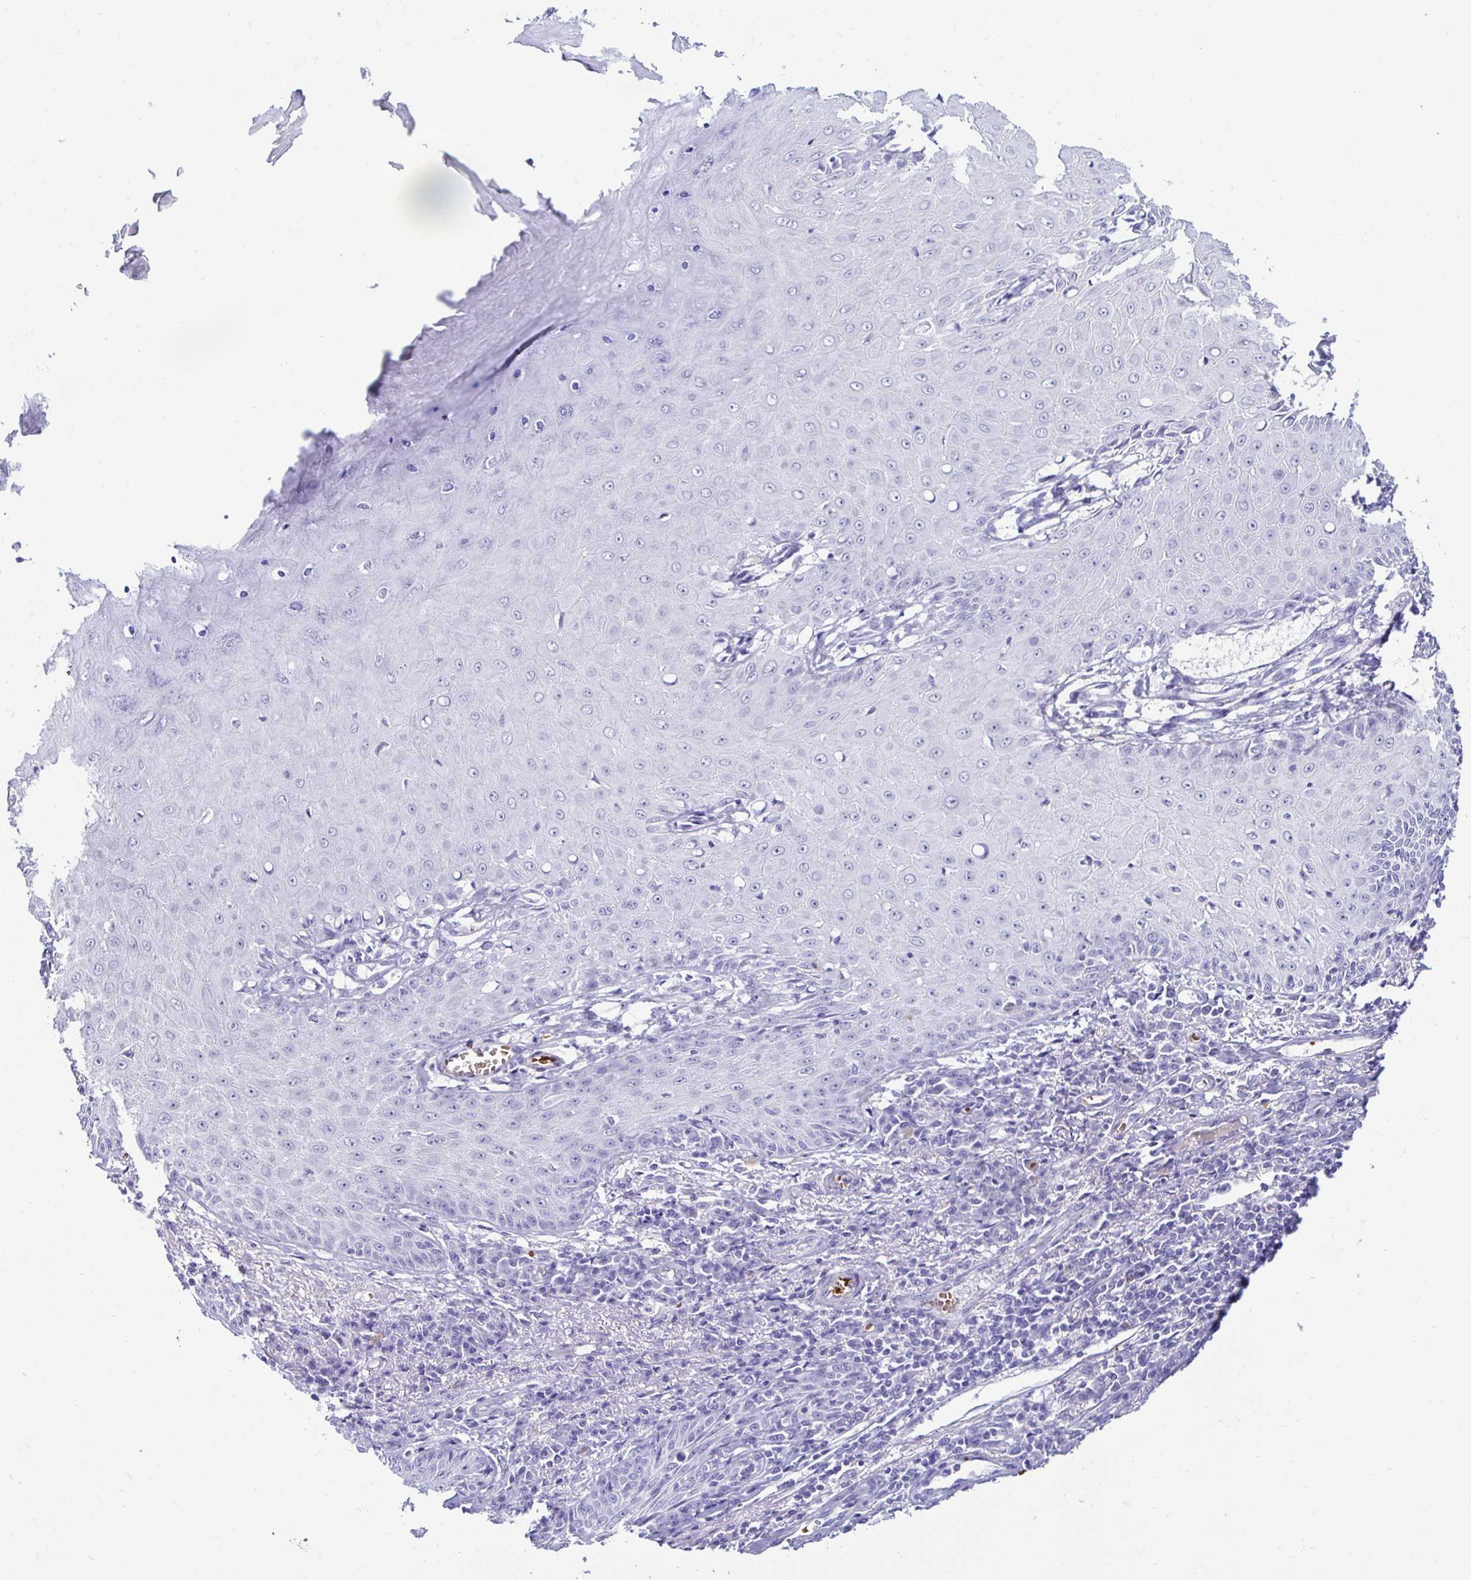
{"staining": {"intensity": "negative", "quantity": "none", "location": "none"}, "tissue": "skin cancer", "cell_type": "Tumor cells", "image_type": "cancer", "snomed": [{"axis": "morphology", "description": "Squamous cell carcinoma, NOS"}, {"axis": "topography", "description": "Skin"}], "caption": "Immunohistochemistry (IHC) of human skin squamous cell carcinoma demonstrates no positivity in tumor cells. The staining was performed using DAB to visualize the protein expression in brown, while the nuclei were stained in blue with hematoxylin (Magnification: 20x).", "gene": "RHBDL3", "patient": {"sex": "male", "age": 70}}